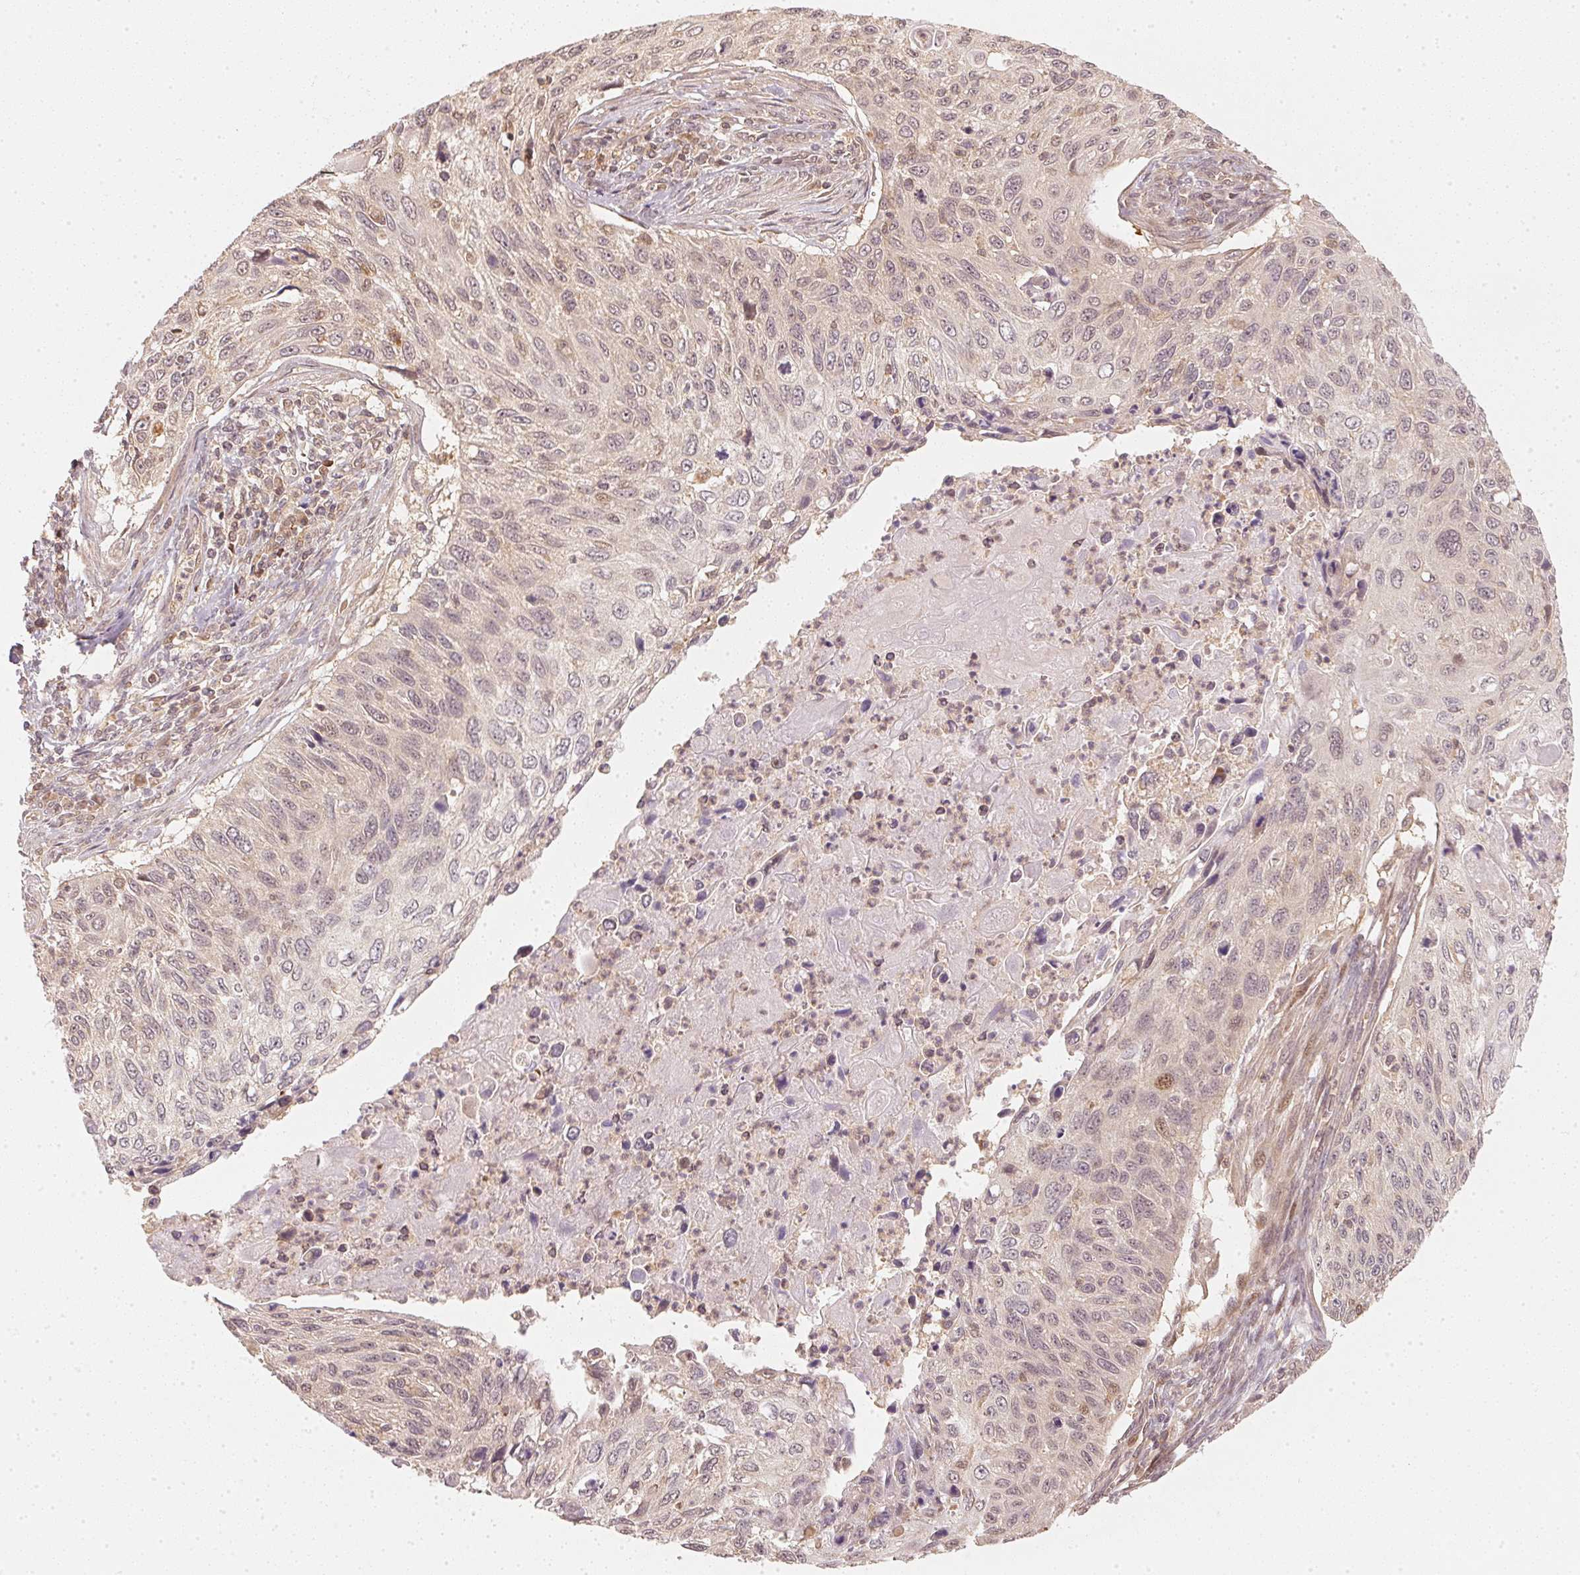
{"staining": {"intensity": "weak", "quantity": "25%-75%", "location": "nuclear"}, "tissue": "cervical cancer", "cell_type": "Tumor cells", "image_type": "cancer", "snomed": [{"axis": "morphology", "description": "Squamous cell carcinoma, NOS"}, {"axis": "topography", "description": "Cervix"}], "caption": "A low amount of weak nuclear positivity is seen in approximately 25%-75% of tumor cells in cervical squamous cell carcinoma tissue.", "gene": "UBE2L3", "patient": {"sex": "female", "age": 70}}